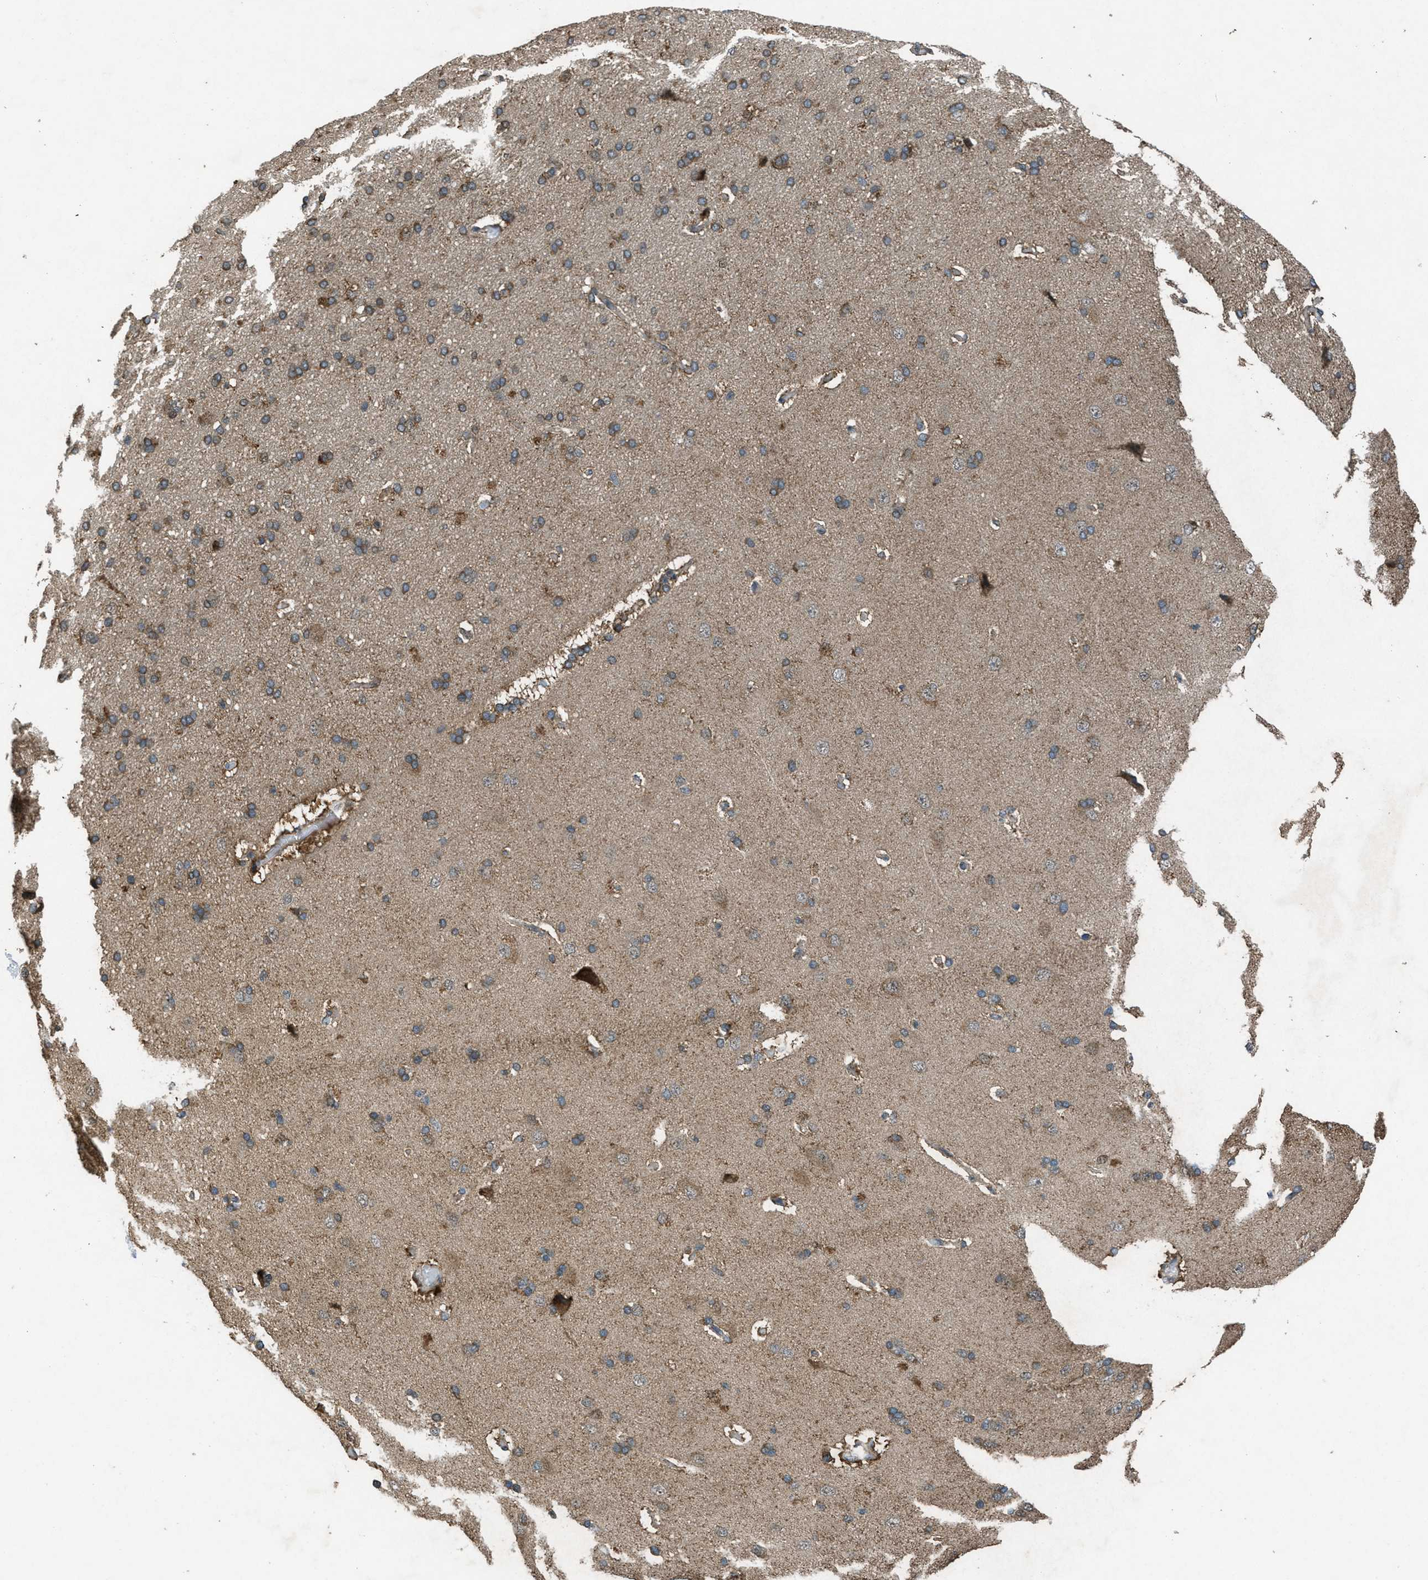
{"staining": {"intensity": "negative", "quantity": "none", "location": "none"}, "tissue": "cerebral cortex", "cell_type": "Endothelial cells", "image_type": "normal", "snomed": [{"axis": "morphology", "description": "Normal tissue, NOS"}, {"axis": "topography", "description": "Cerebral cortex"}], "caption": "Immunohistochemical staining of benign cerebral cortex exhibits no significant expression in endothelial cells.", "gene": "PPP1R15A", "patient": {"sex": "male", "age": 62}}